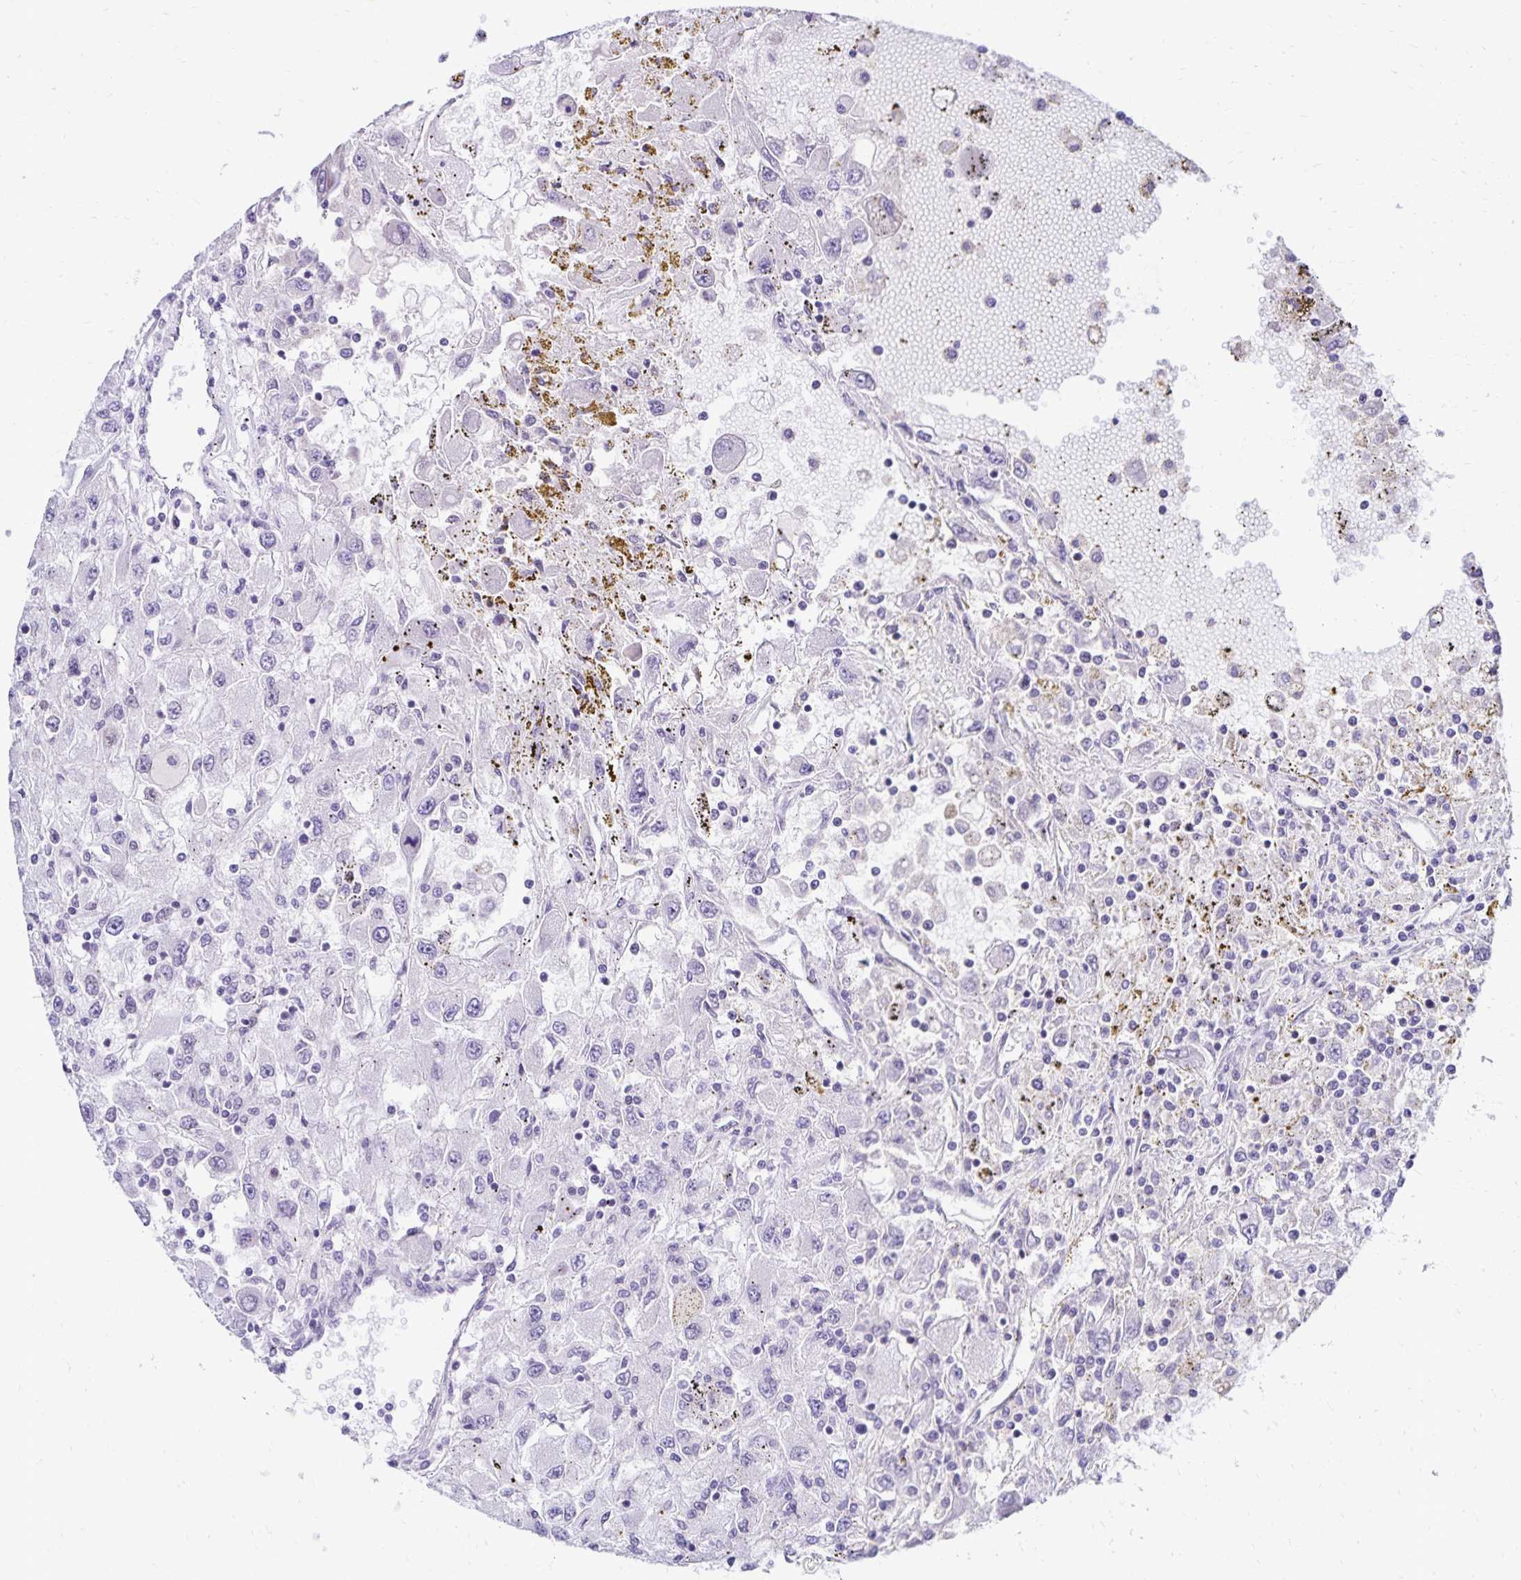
{"staining": {"intensity": "negative", "quantity": "none", "location": "none"}, "tissue": "renal cancer", "cell_type": "Tumor cells", "image_type": "cancer", "snomed": [{"axis": "morphology", "description": "Adenocarcinoma, NOS"}, {"axis": "topography", "description": "Kidney"}], "caption": "There is no significant staining in tumor cells of adenocarcinoma (renal).", "gene": "FAM166C", "patient": {"sex": "female", "age": 67}}